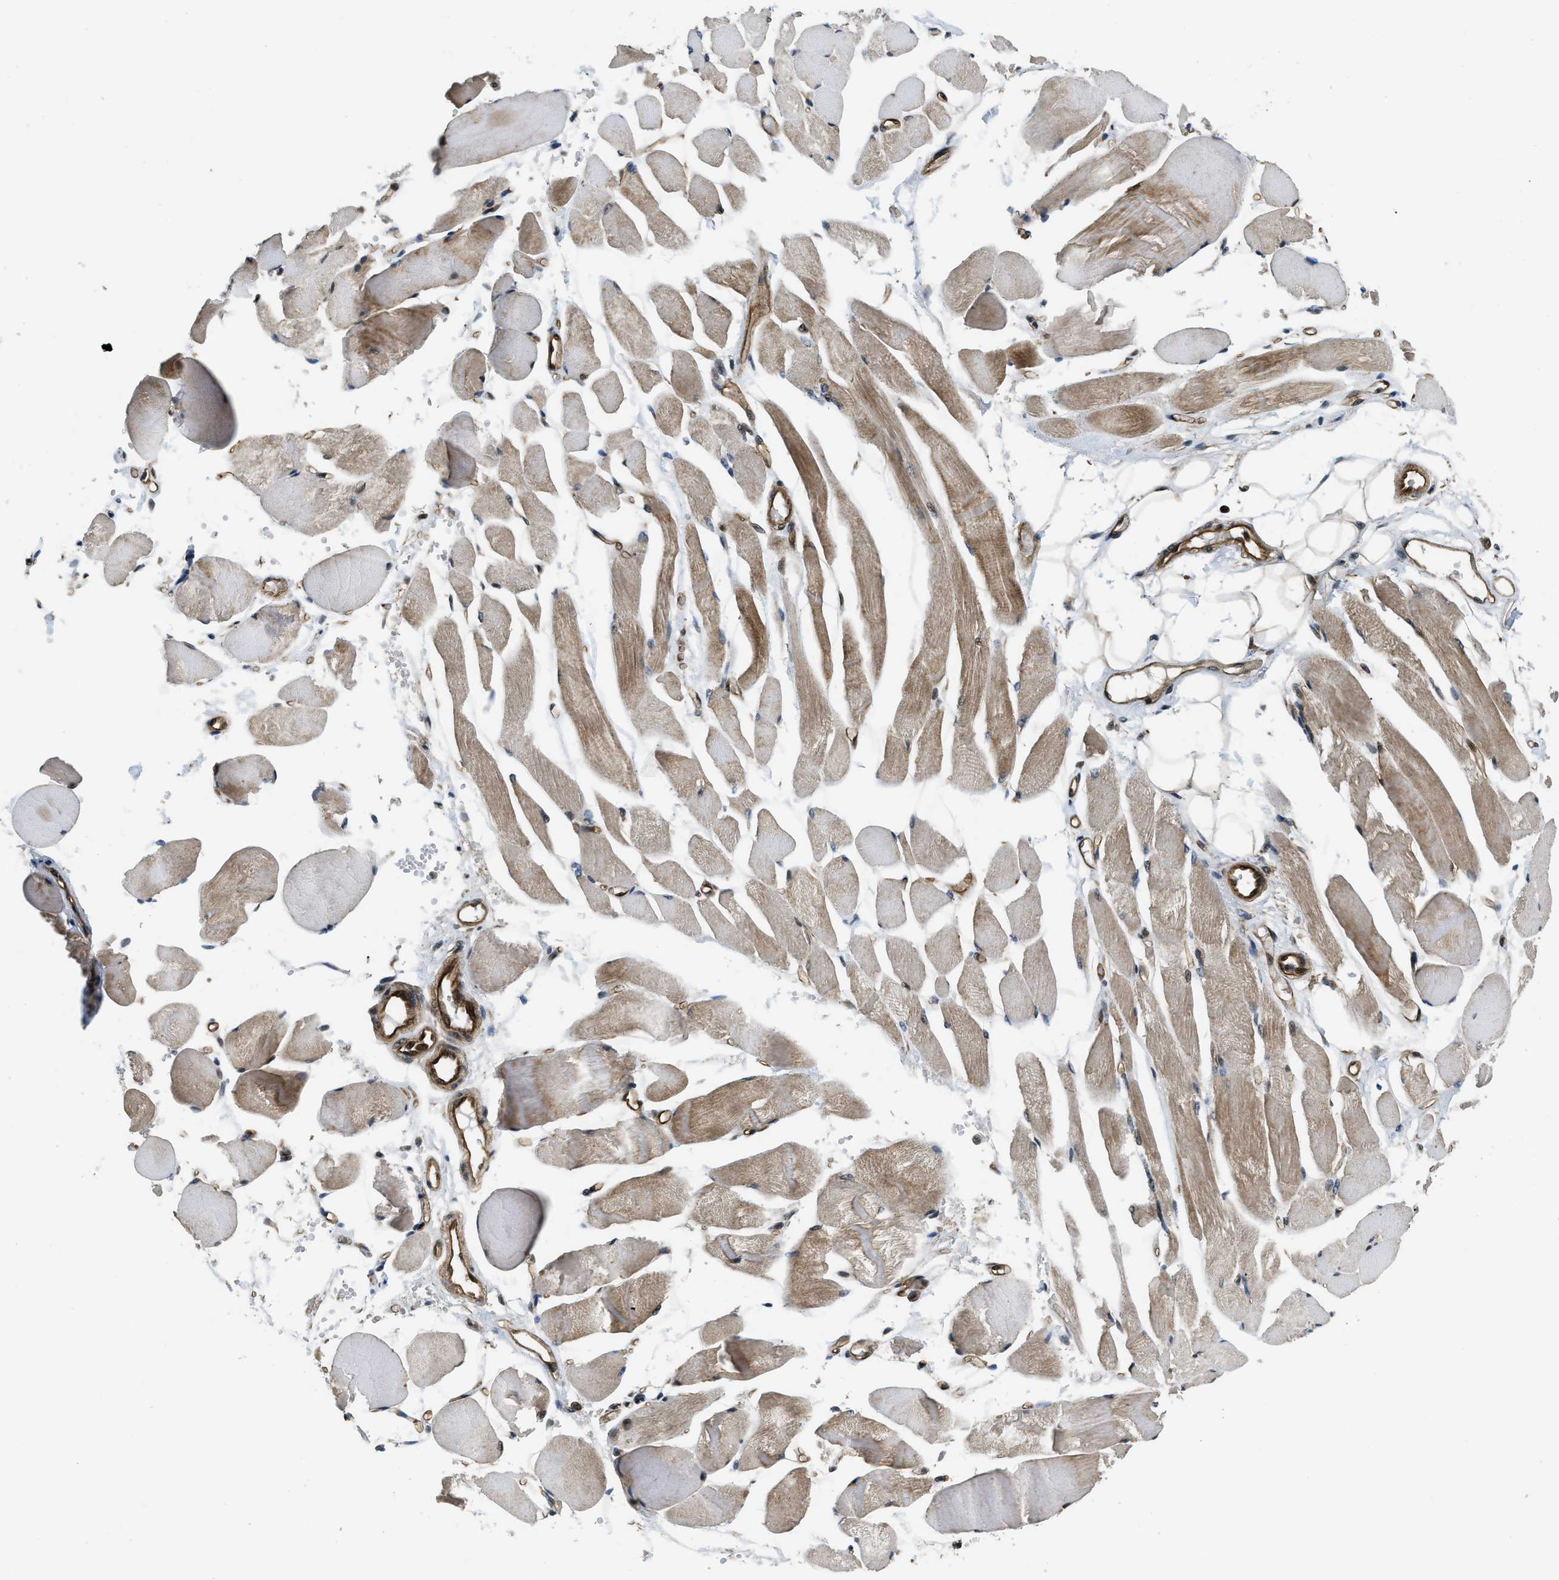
{"staining": {"intensity": "moderate", "quantity": ">75%", "location": "cytoplasmic/membranous"}, "tissue": "skeletal muscle", "cell_type": "Myocytes", "image_type": "normal", "snomed": [{"axis": "morphology", "description": "Normal tissue, NOS"}, {"axis": "topography", "description": "Skeletal muscle"}, {"axis": "topography", "description": "Peripheral nerve tissue"}], "caption": "Immunohistochemistry (IHC) of normal human skeletal muscle shows medium levels of moderate cytoplasmic/membranous staining in approximately >75% of myocytes.", "gene": "LTA4H", "patient": {"sex": "female", "age": 84}}